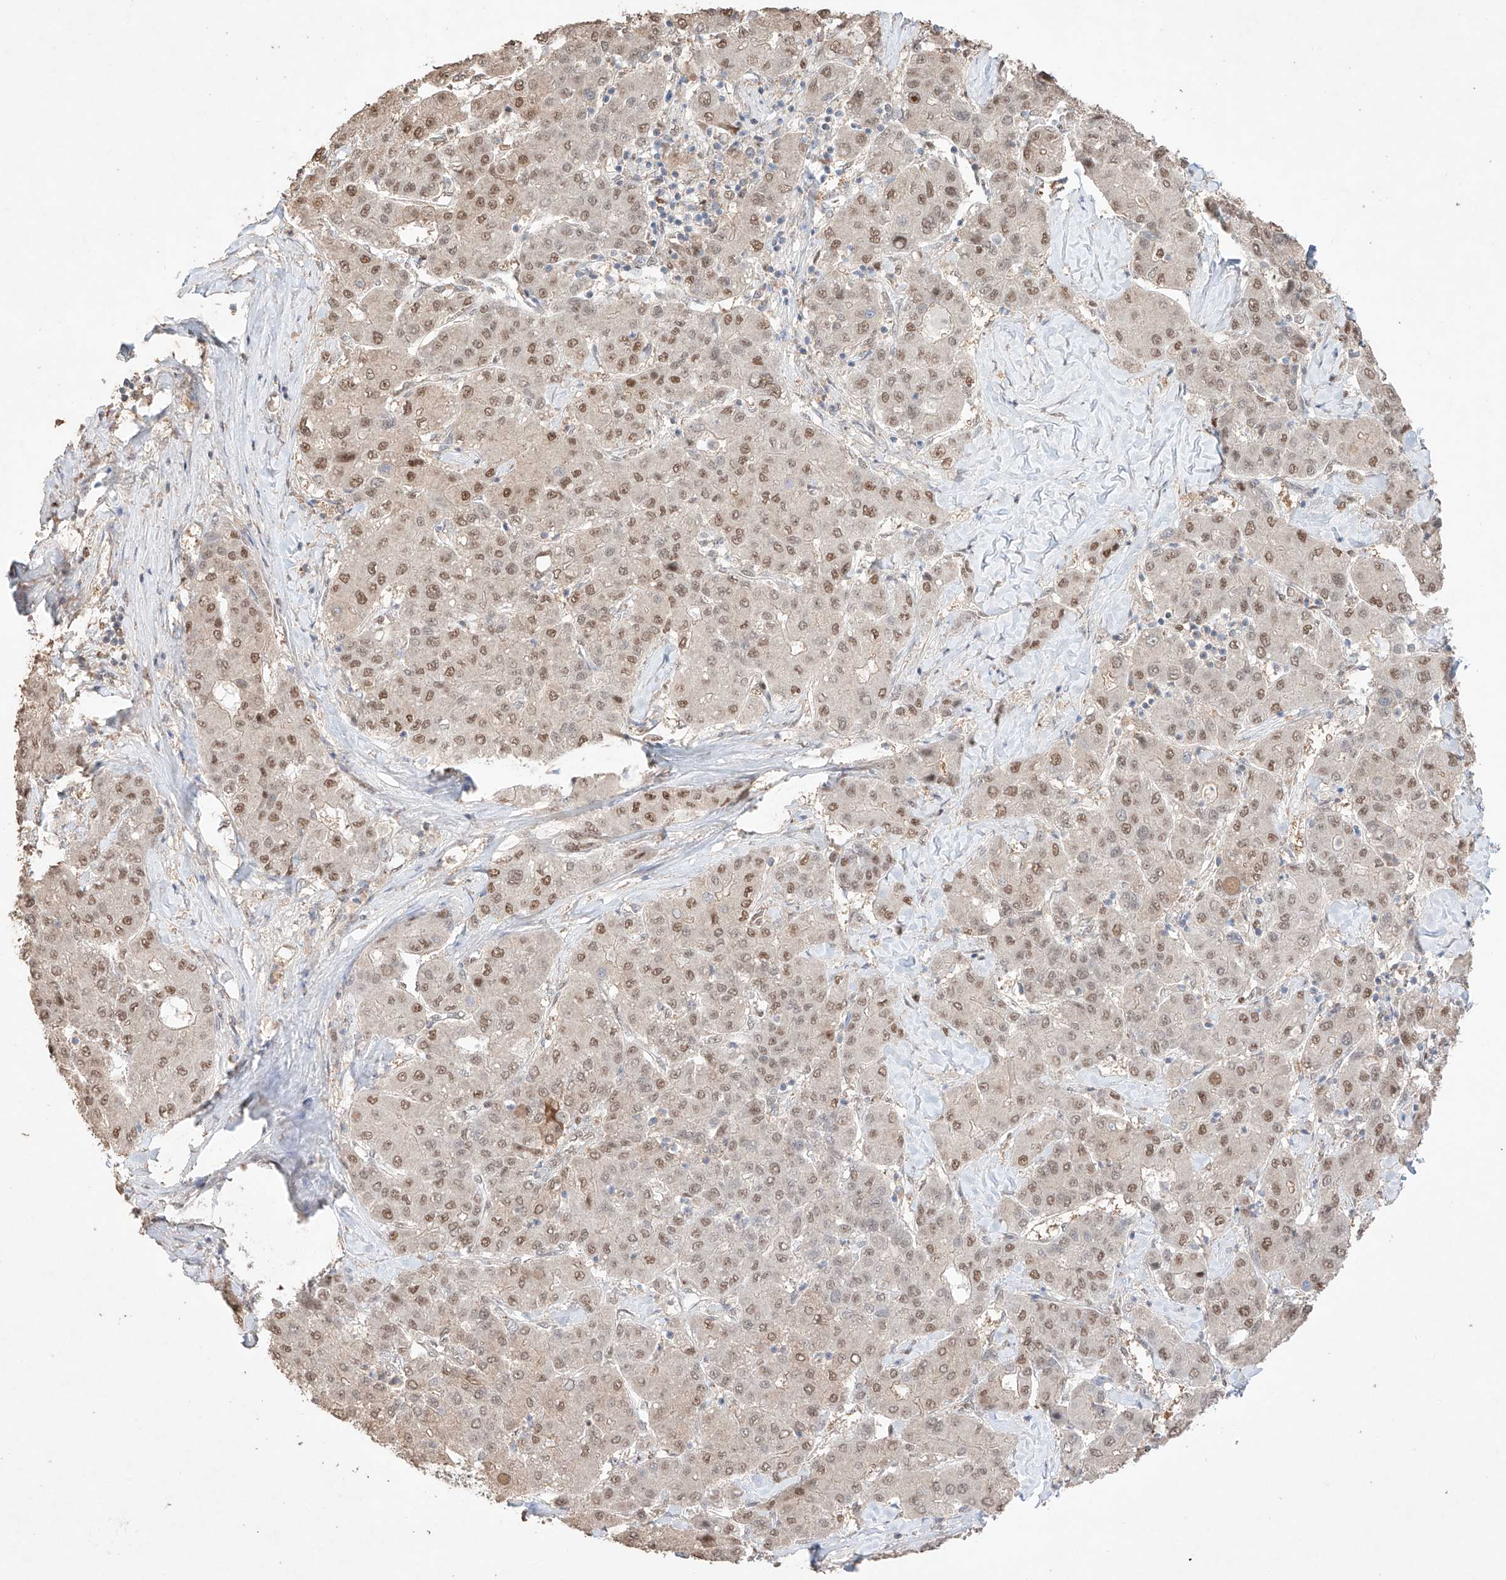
{"staining": {"intensity": "weak", "quantity": ">75%", "location": "nuclear"}, "tissue": "liver cancer", "cell_type": "Tumor cells", "image_type": "cancer", "snomed": [{"axis": "morphology", "description": "Carcinoma, Hepatocellular, NOS"}, {"axis": "topography", "description": "Liver"}], "caption": "This micrograph demonstrates immunohistochemistry (IHC) staining of human liver cancer, with low weak nuclear positivity in about >75% of tumor cells.", "gene": "APIP", "patient": {"sex": "male", "age": 65}}